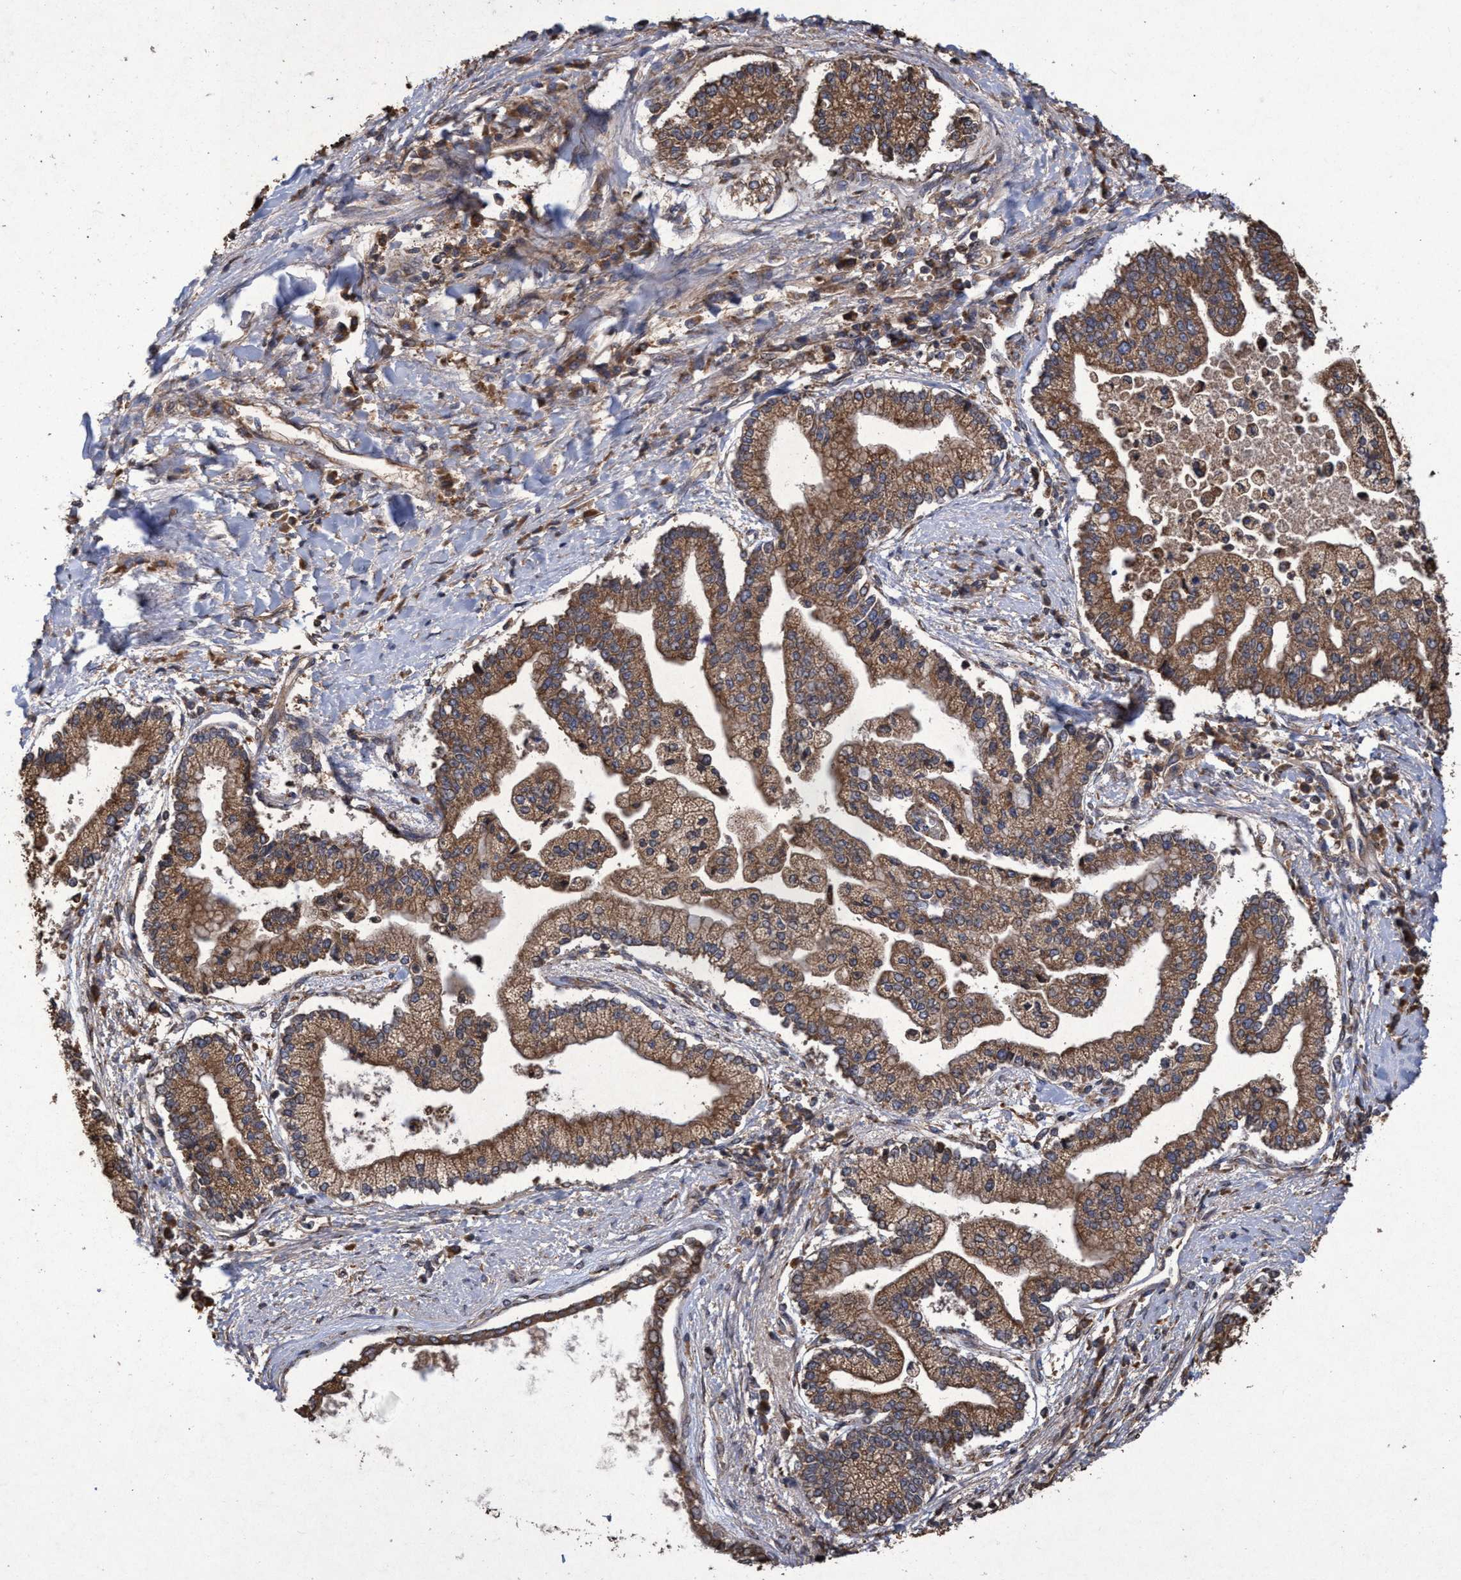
{"staining": {"intensity": "moderate", "quantity": ">75%", "location": "cytoplasmic/membranous"}, "tissue": "liver cancer", "cell_type": "Tumor cells", "image_type": "cancer", "snomed": [{"axis": "morphology", "description": "Cholangiocarcinoma"}, {"axis": "topography", "description": "Liver"}], "caption": "Moderate cytoplasmic/membranous positivity for a protein is appreciated in approximately >75% of tumor cells of liver cholangiocarcinoma using IHC.", "gene": "CHMP6", "patient": {"sex": "male", "age": 50}}